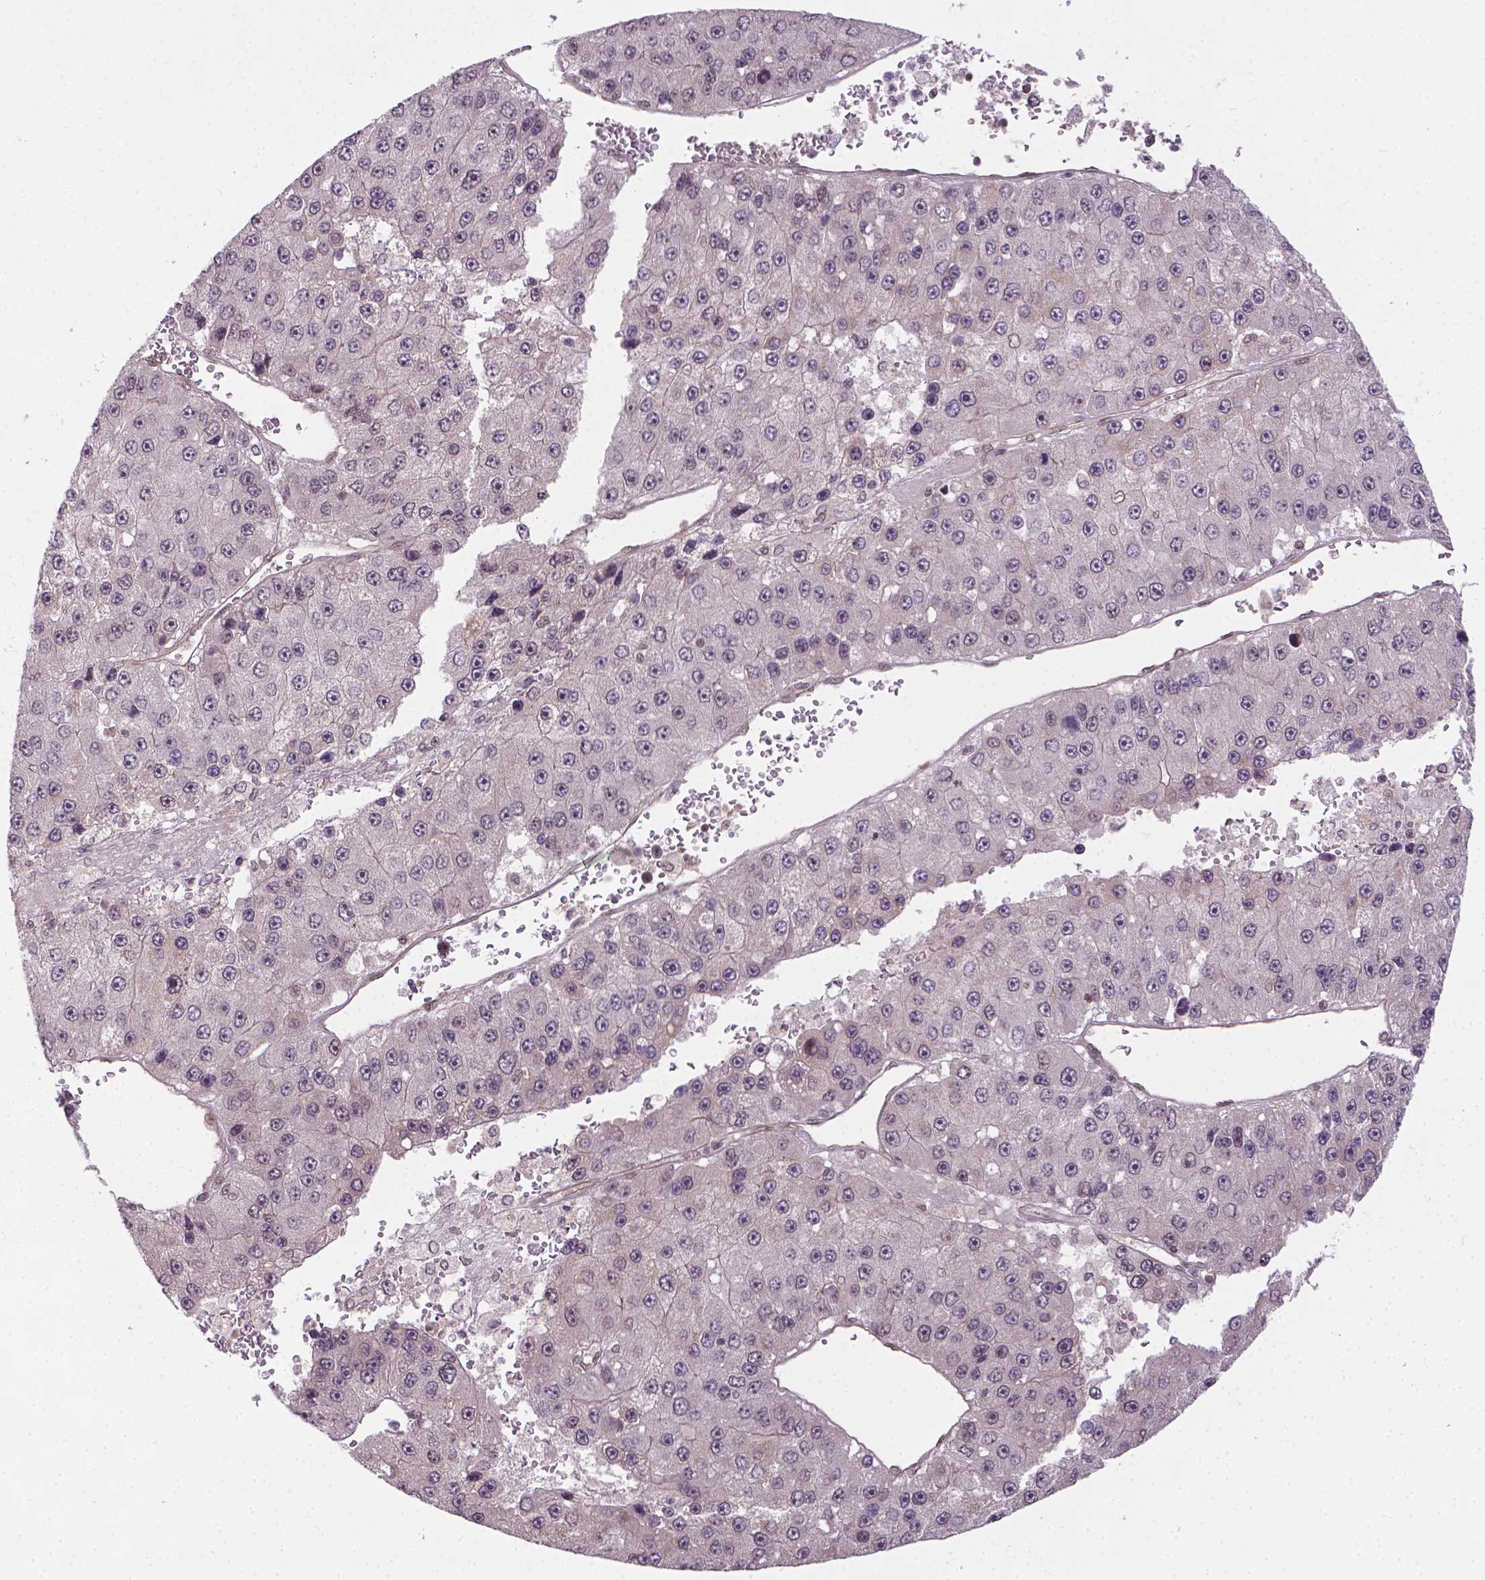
{"staining": {"intensity": "negative", "quantity": "none", "location": "none"}, "tissue": "liver cancer", "cell_type": "Tumor cells", "image_type": "cancer", "snomed": [{"axis": "morphology", "description": "Carcinoma, Hepatocellular, NOS"}, {"axis": "topography", "description": "Liver"}], "caption": "High power microscopy image of an immunohistochemistry (IHC) histopathology image of hepatocellular carcinoma (liver), revealing no significant expression in tumor cells. The staining is performed using DAB brown chromogen with nuclei counter-stained in using hematoxylin.", "gene": "ANKRD54", "patient": {"sex": "female", "age": 73}}